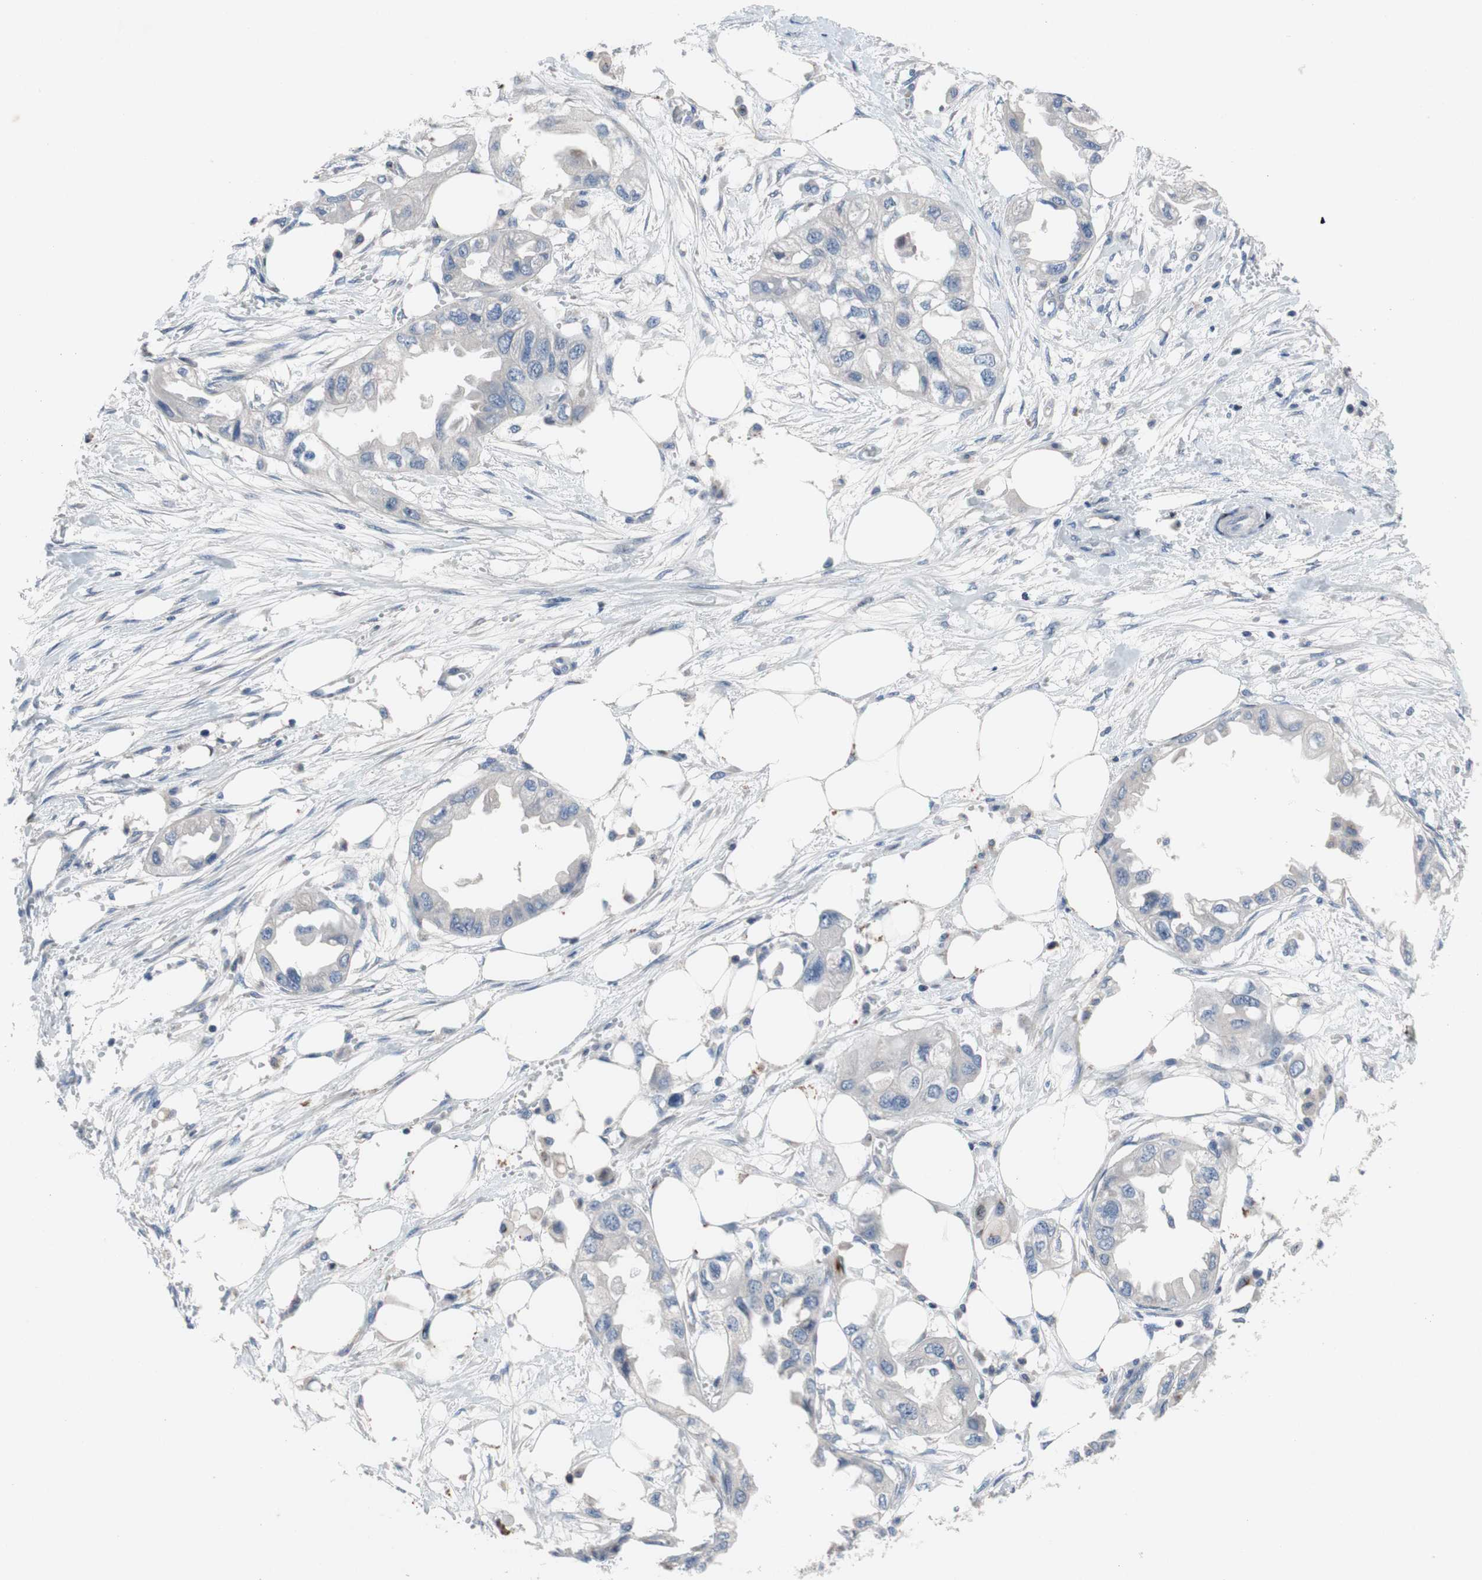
{"staining": {"intensity": "negative", "quantity": "none", "location": "none"}, "tissue": "endometrial cancer", "cell_type": "Tumor cells", "image_type": "cancer", "snomed": [{"axis": "morphology", "description": "Adenocarcinoma, NOS"}, {"axis": "topography", "description": "Endometrium"}], "caption": "A histopathology image of endometrial cancer (adenocarcinoma) stained for a protein shows no brown staining in tumor cells. (Immunohistochemistry (ihc), brightfield microscopy, high magnification).", "gene": "MUTYH", "patient": {"sex": "female", "age": 67}}